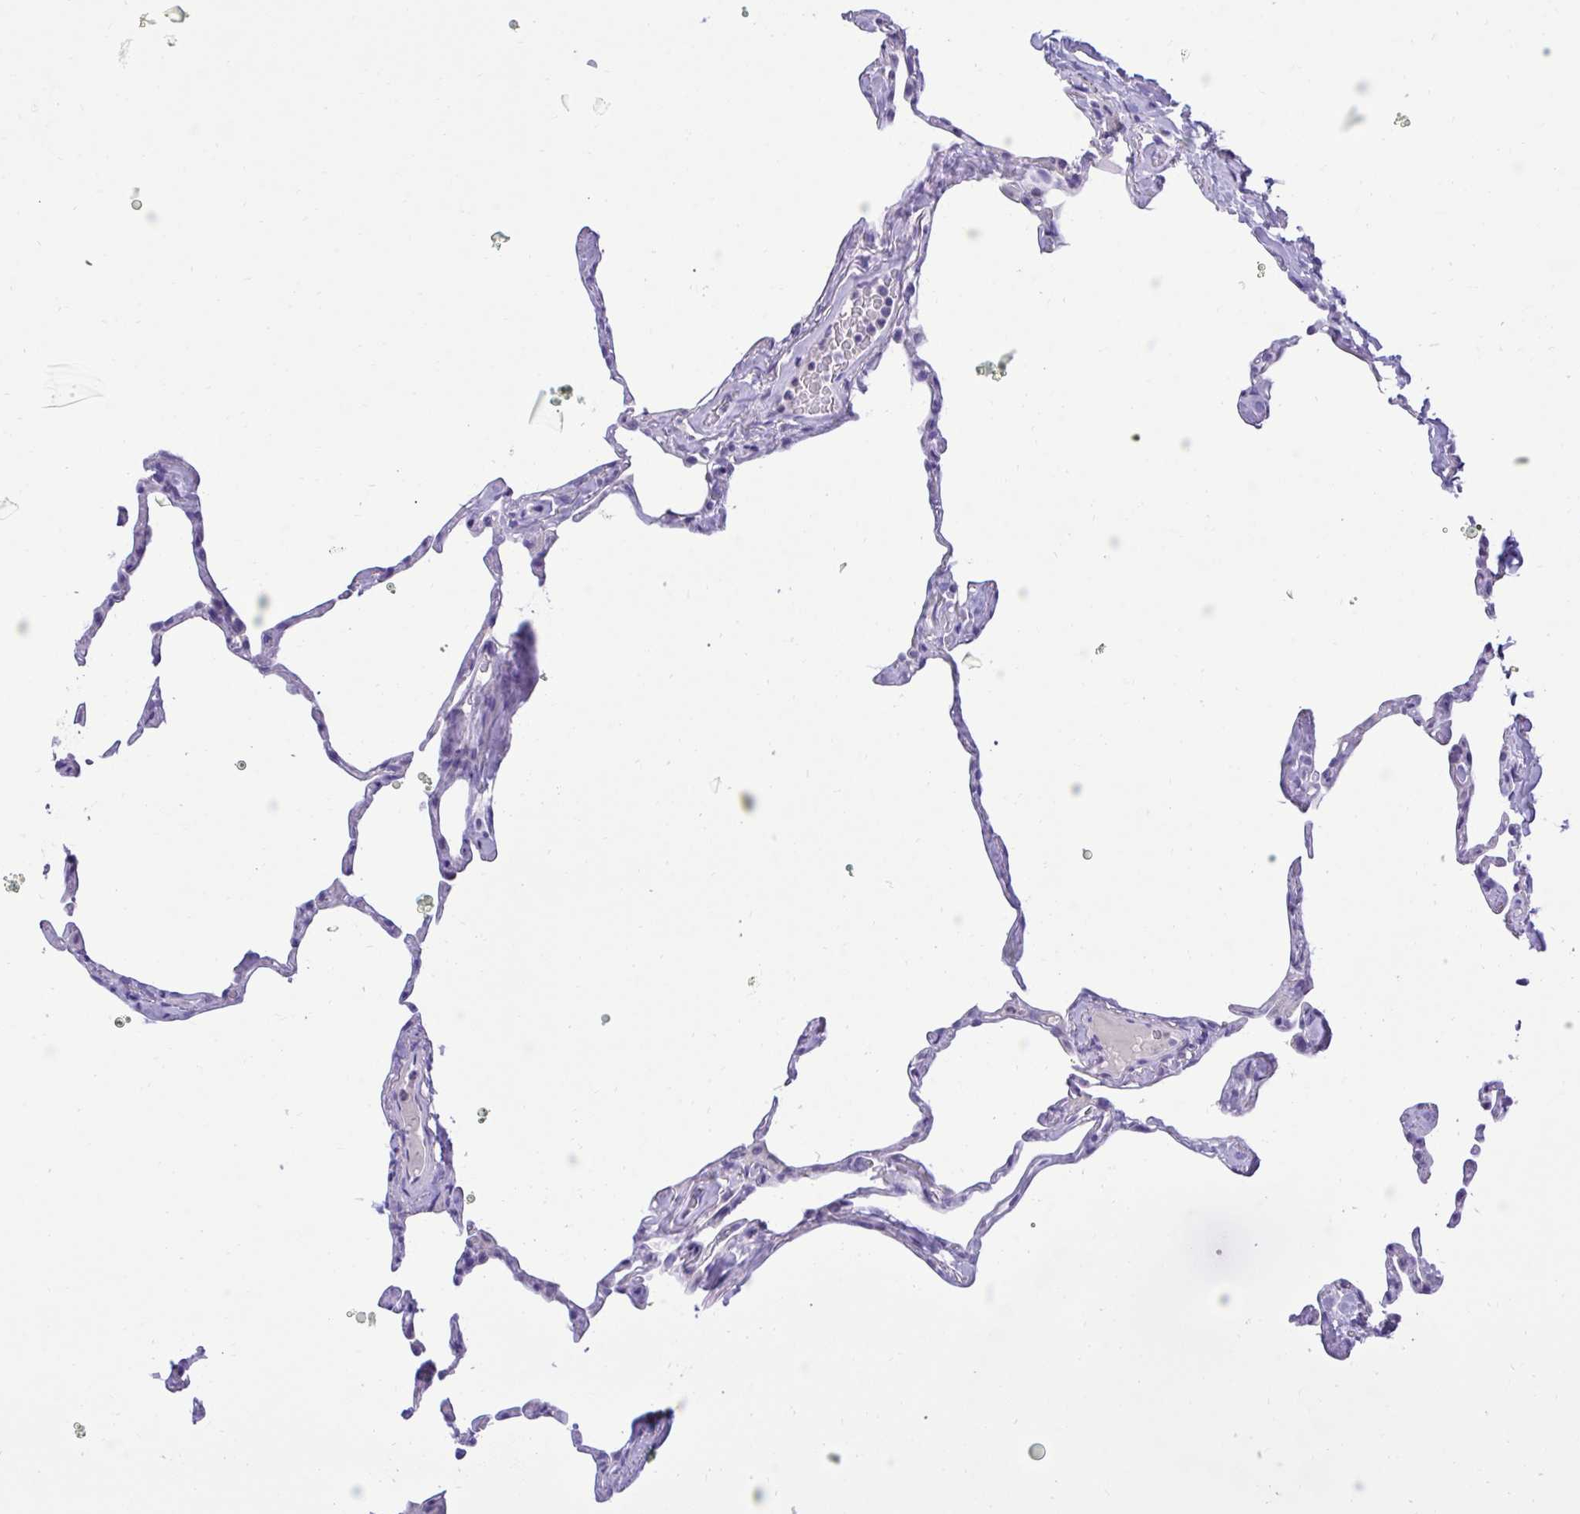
{"staining": {"intensity": "negative", "quantity": "none", "location": "none"}, "tissue": "lung", "cell_type": "Alveolar cells", "image_type": "normal", "snomed": [{"axis": "morphology", "description": "Normal tissue, NOS"}, {"axis": "topography", "description": "Lung"}], "caption": "This micrograph is of benign lung stained with immunohistochemistry (IHC) to label a protein in brown with the nuclei are counter-stained blue. There is no expression in alveolar cells. (Stains: DAB immunohistochemistry with hematoxylin counter stain, Microscopy: brightfield microscopy at high magnification).", "gene": "TMCO5A", "patient": {"sex": "male", "age": 65}}